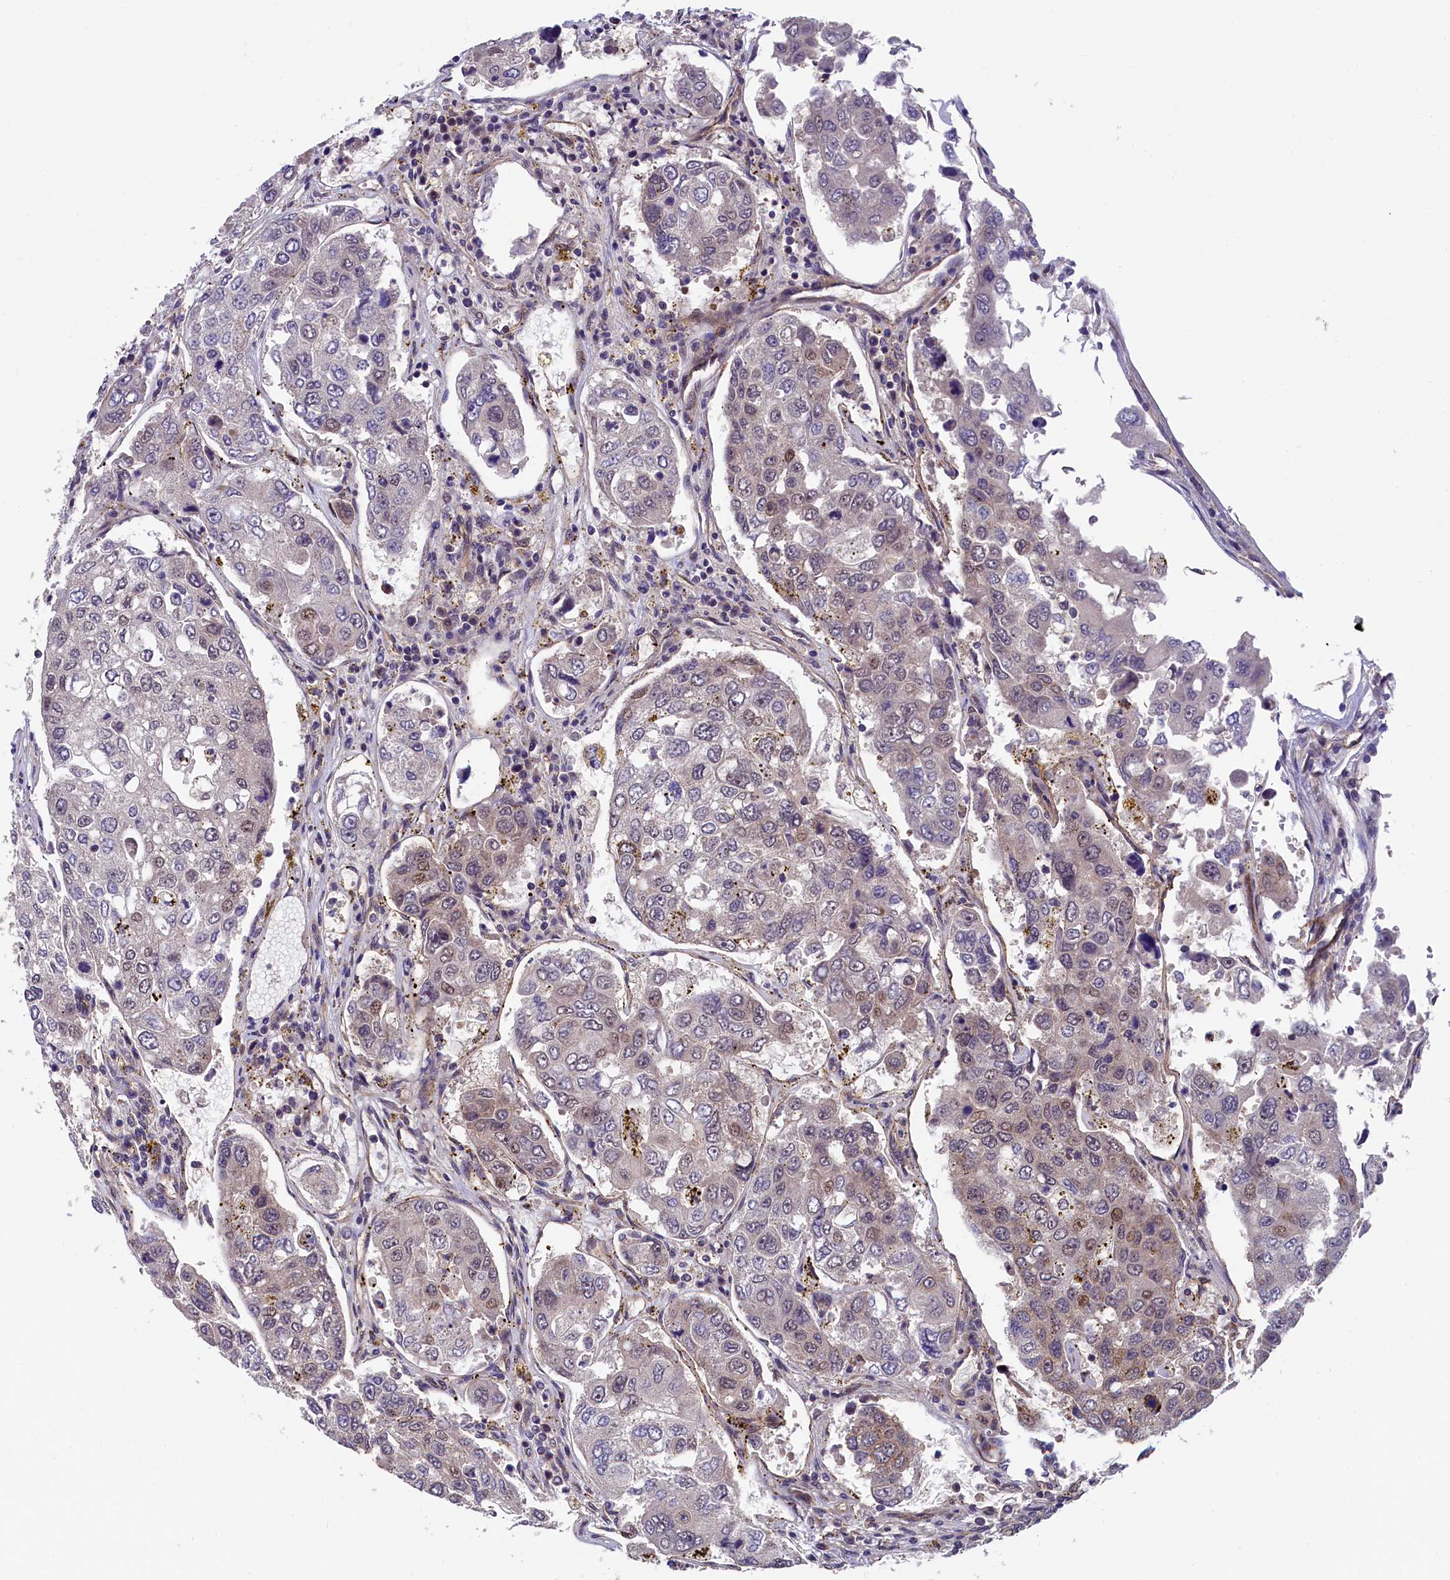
{"staining": {"intensity": "weak", "quantity": "<25%", "location": "nuclear"}, "tissue": "urothelial cancer", "cell_type": "Tumor cells", "image_type": "cancer", "snomed": [{"axis": "morphology", "description": "Urothelial carcinoma, High grade"}, {"axis": "topography", "description": "Lymph node"}, {"axis": "topography", "description": "Urinary bladder"}], "caption": "High magnification brightfield microscopy of urothelial carcinoma (high-grade) stained with DAB (brown) and counterstained with hematoxylin (blue): tumor cells show no significant positivity. (DAB (3,3'-diaminobenzidine) immunohistochemistry (IHC) with hematoxylin counter stain).", "gene": "ARL14EP", "patient": {"sex": "male", "age": 51}}